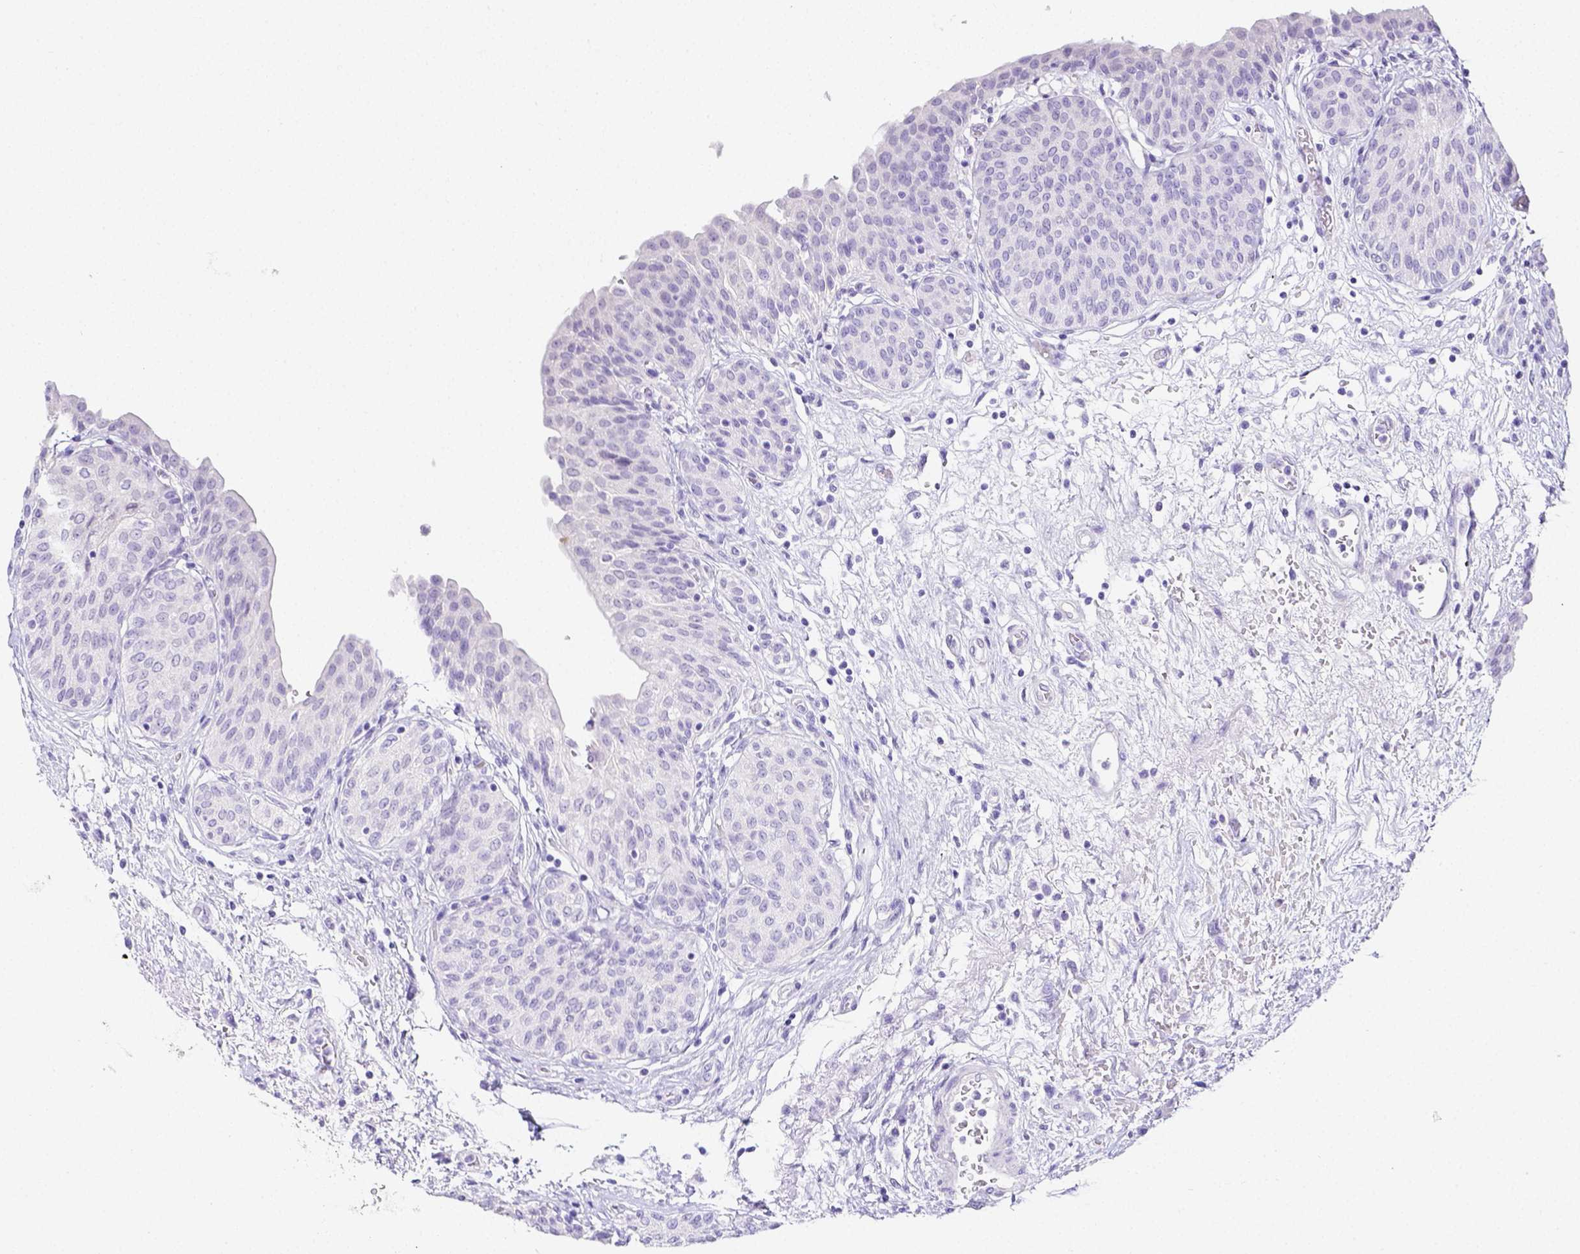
{"staining": {"intensity": "negative", "quantity": "none", "location": "none"}, "tissue": "urinary bladder", "cell_type": "Urothelial cells", "image_type": "normal", "snomed": [{"axis": "morphology", "description": "Normal tissue, NOS"}, {"axis": "topography", "description": "Urinary bladder"}], "caption": "Immunohistochemistry of benign urinary bladder shows no expression in urothelial cells.", "gene": "ARHGAP36", "patient": {"sex": "male", "age": 68}}